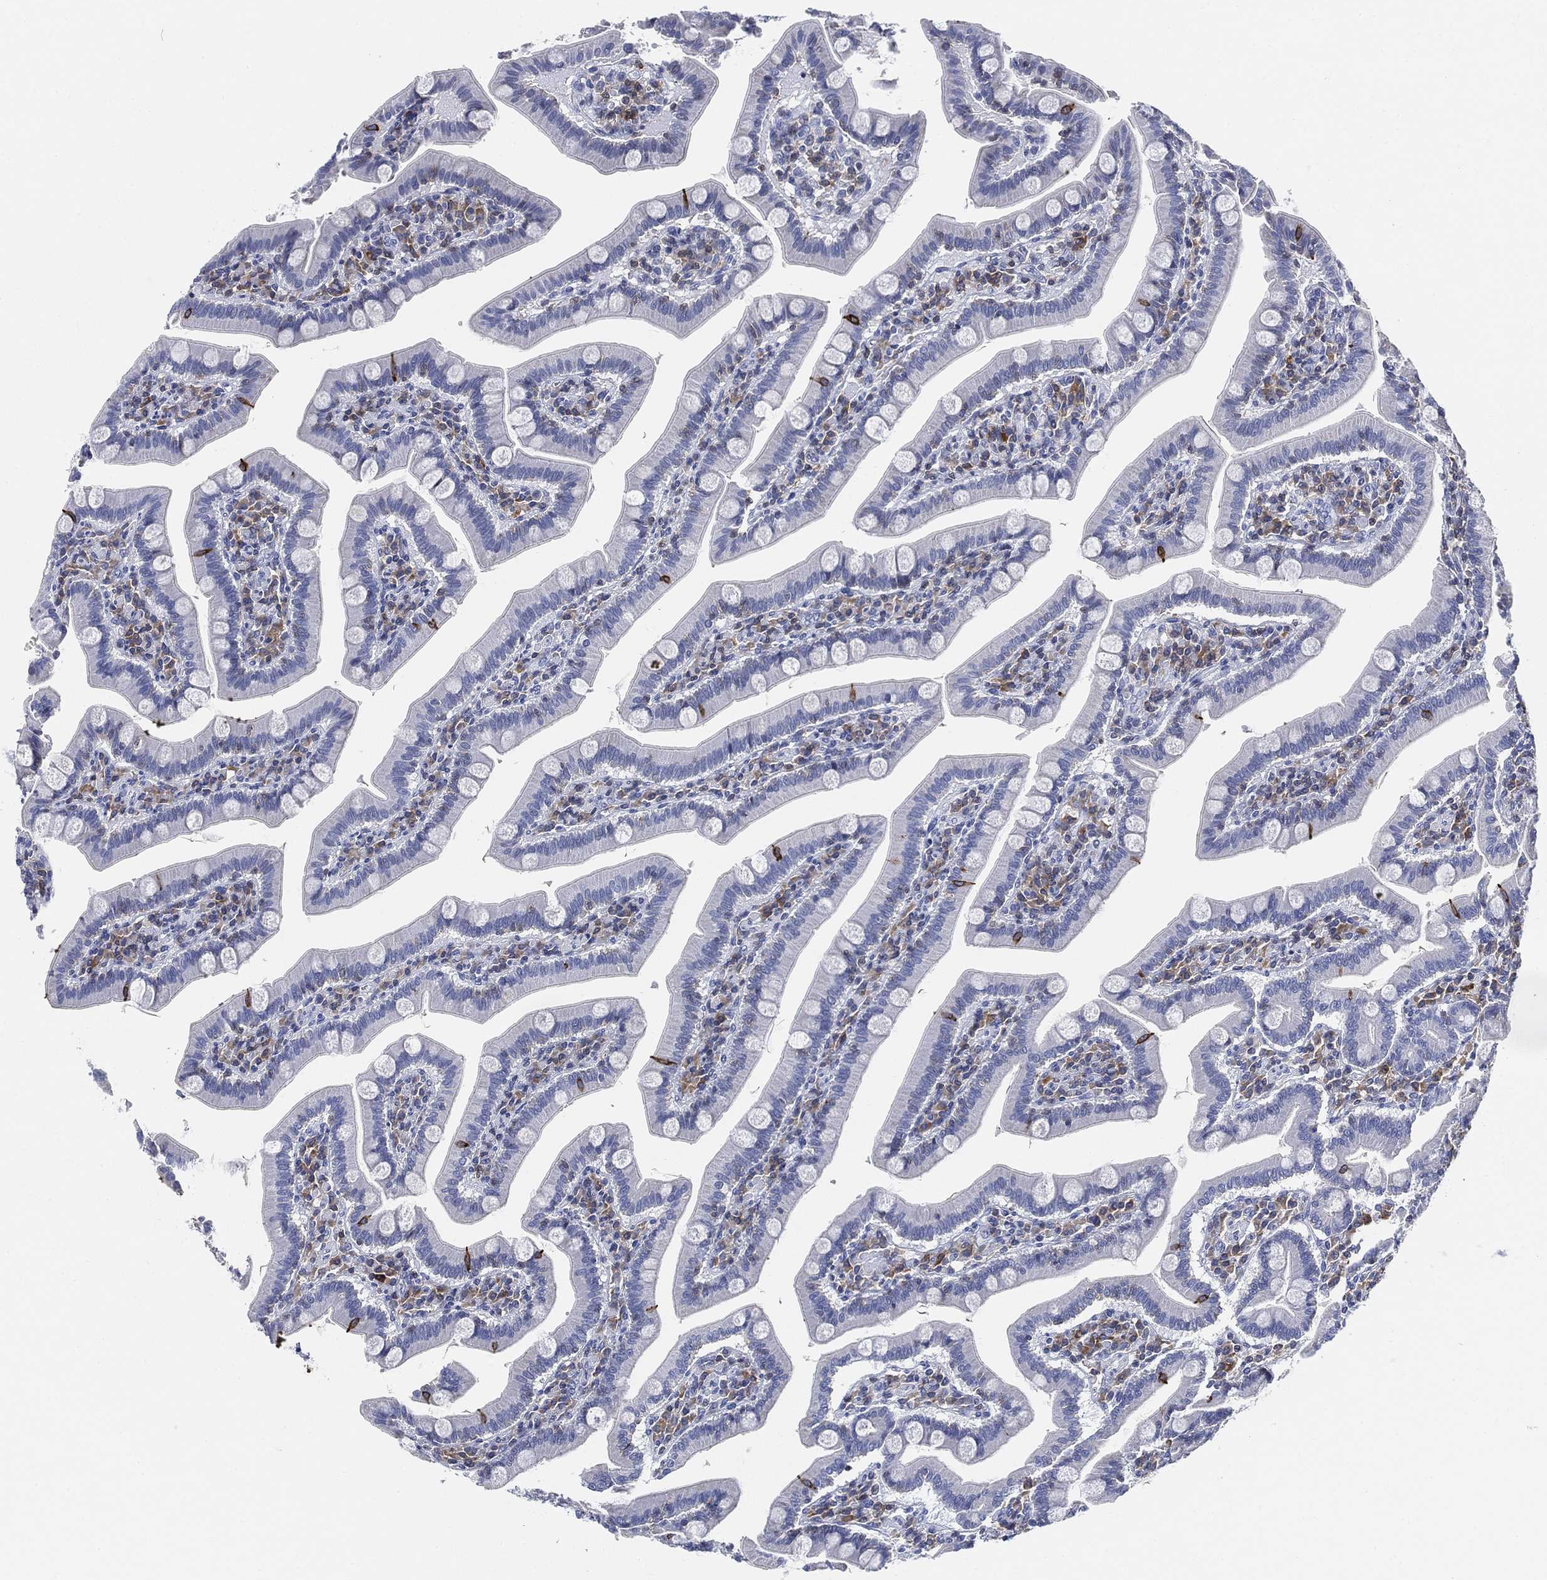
{"staining": {"intensity": "negative", "quantity": "none", "location": "none"}, "tissue": "small intestine", "cell_type": "Glandular cells", "image_type": "normal", "snomed": [{"axis": "morphology", "description": "Normal tissue, NOS"}, {"axis": "topography", "description": "Small intestine"}], "caption": "The immunohistochemistry micrograph has no significant expression in glandular cells of small intestine.", "gene": "FYB1", "patient": {"sex": "male", "age": 66}}